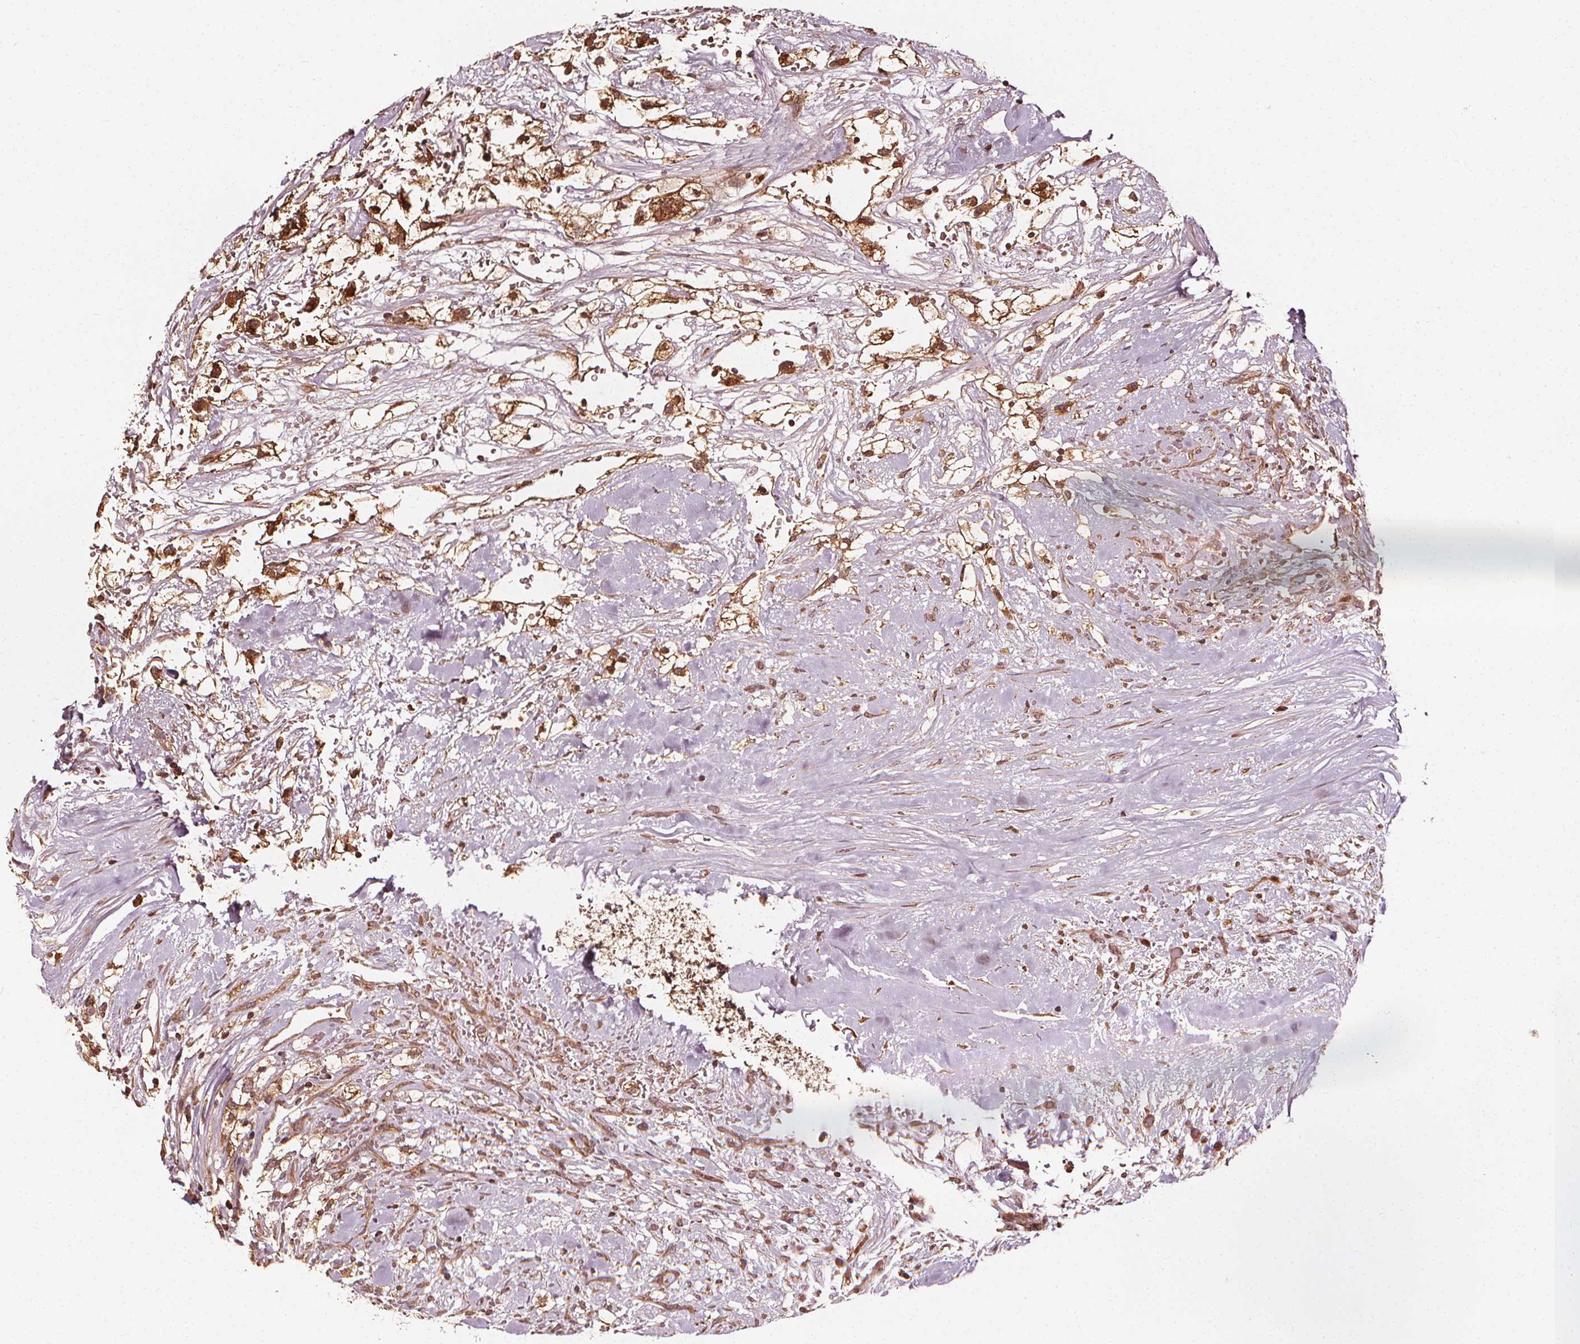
{"staining": {"intensity": "moderate", "quantity": ">75%", "location": "cytoplasmic/membranous,nuclear"}, "tissue": "renal cancer", "cell_type": "Tumor cells", "image_type": "cancer", "snomed": [{"axis": "morphology", "description": "Adenocarcinoma, NOS"}, {"axis": "topography", "description": "Kidney"}], "caption": "Protein analysis of renal cancer tissue reveals moderate cytoplasmic/membranous and nuclear staining in approximately >75% of tumor cells.", "gene": "NPC1", "patient": {"sex": "male", "age": 59}}